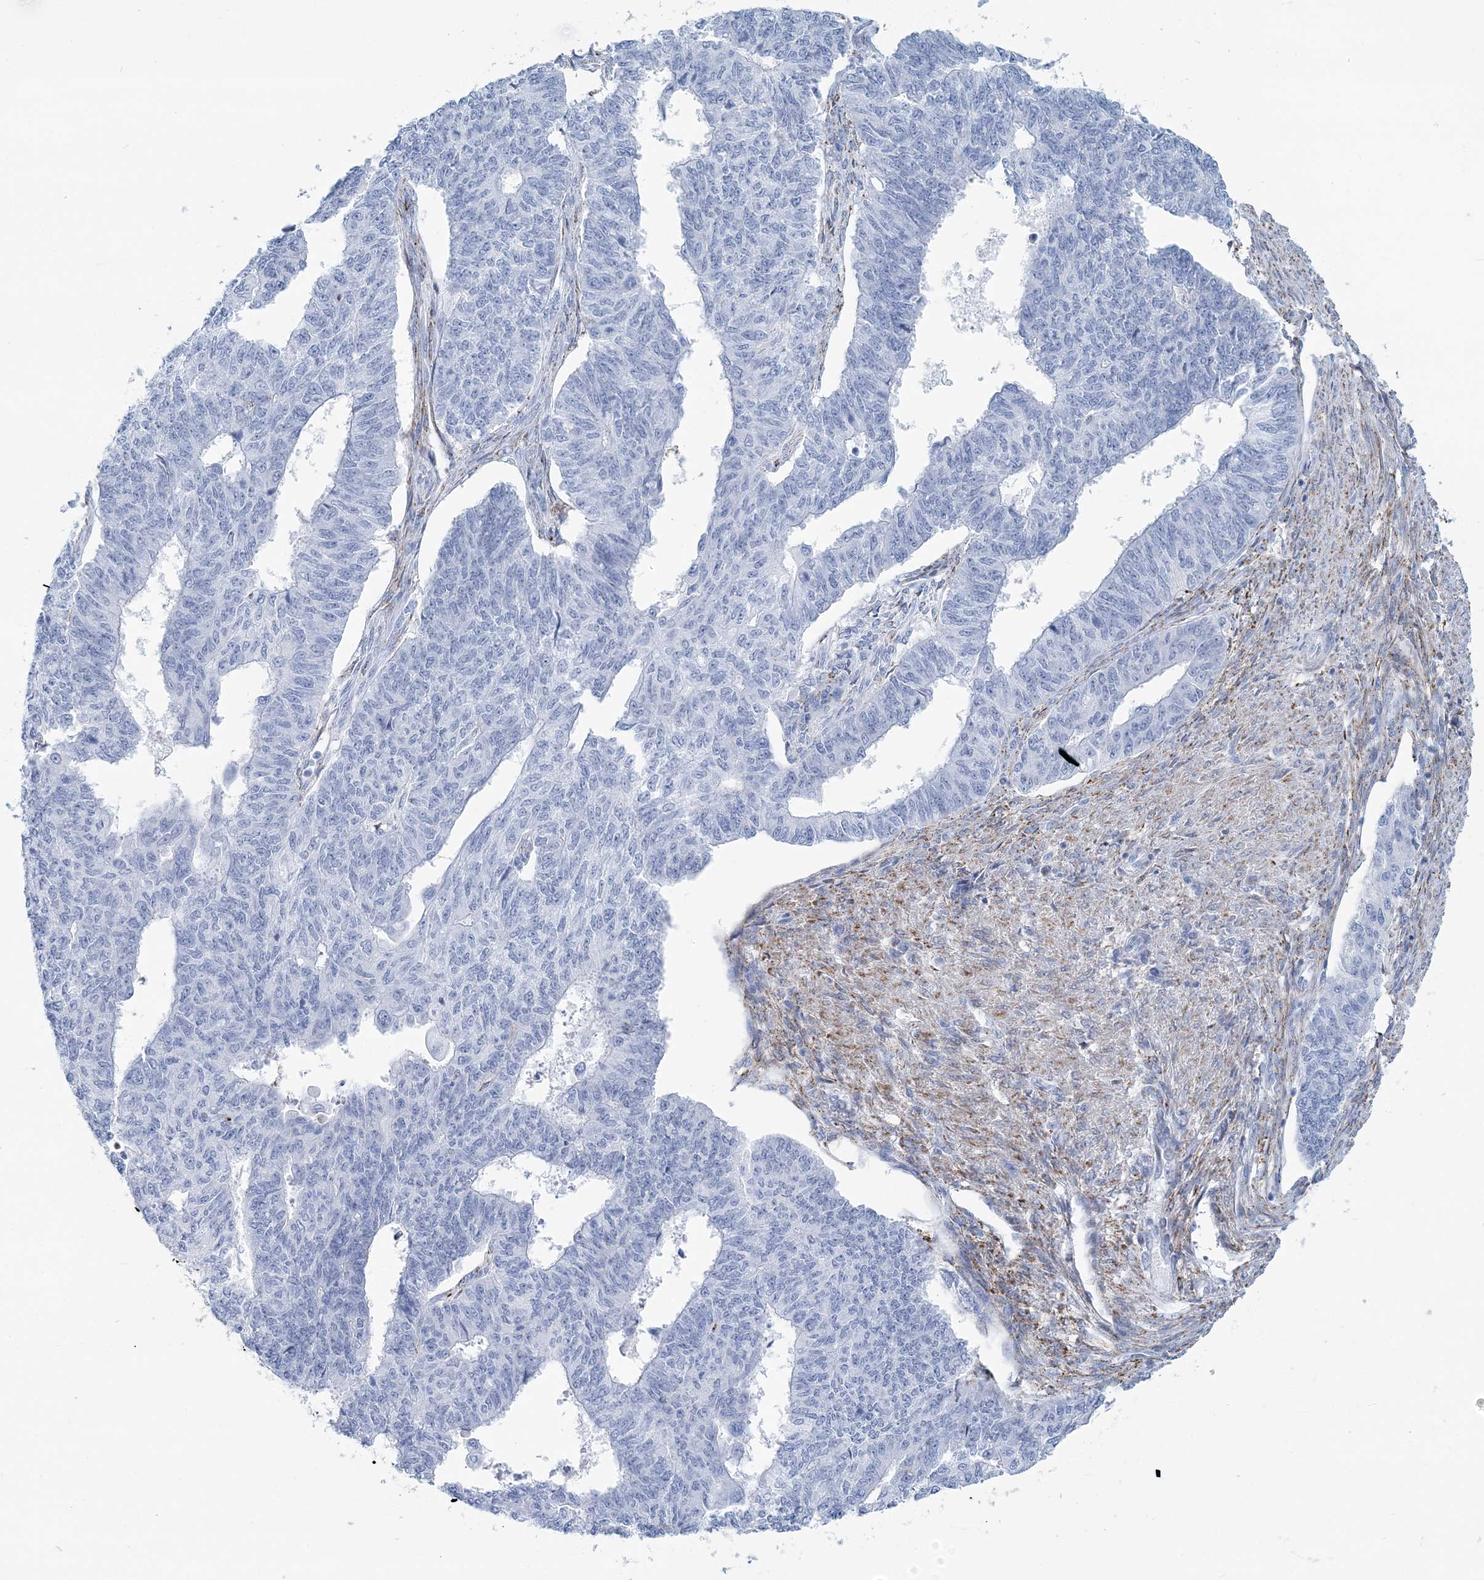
{"staining": {"intensity": "negative", "quantity": "none", "location": "none"}, "tissue": "endometrial cancer", "cell_type": "Tumor cells", "image_type": "cancer", "snomed": [{"axis": "morphology", "description": "Adenocarcinoma, NOS"}, {"axis": "topography", "description": "Endometrium"}], "caption": "Endometrial cancer (adenocarcinoma) was stained to show a protein in brown. There is no significant staining in tumor cells. (DAB (3,3'-diaminobenzidine) immunohistochemistry (IHC) visualized using brightfield microscopy, high magnification).", "gene": "NKX6-1", "patient": {"sex": "female", "age": 32}}